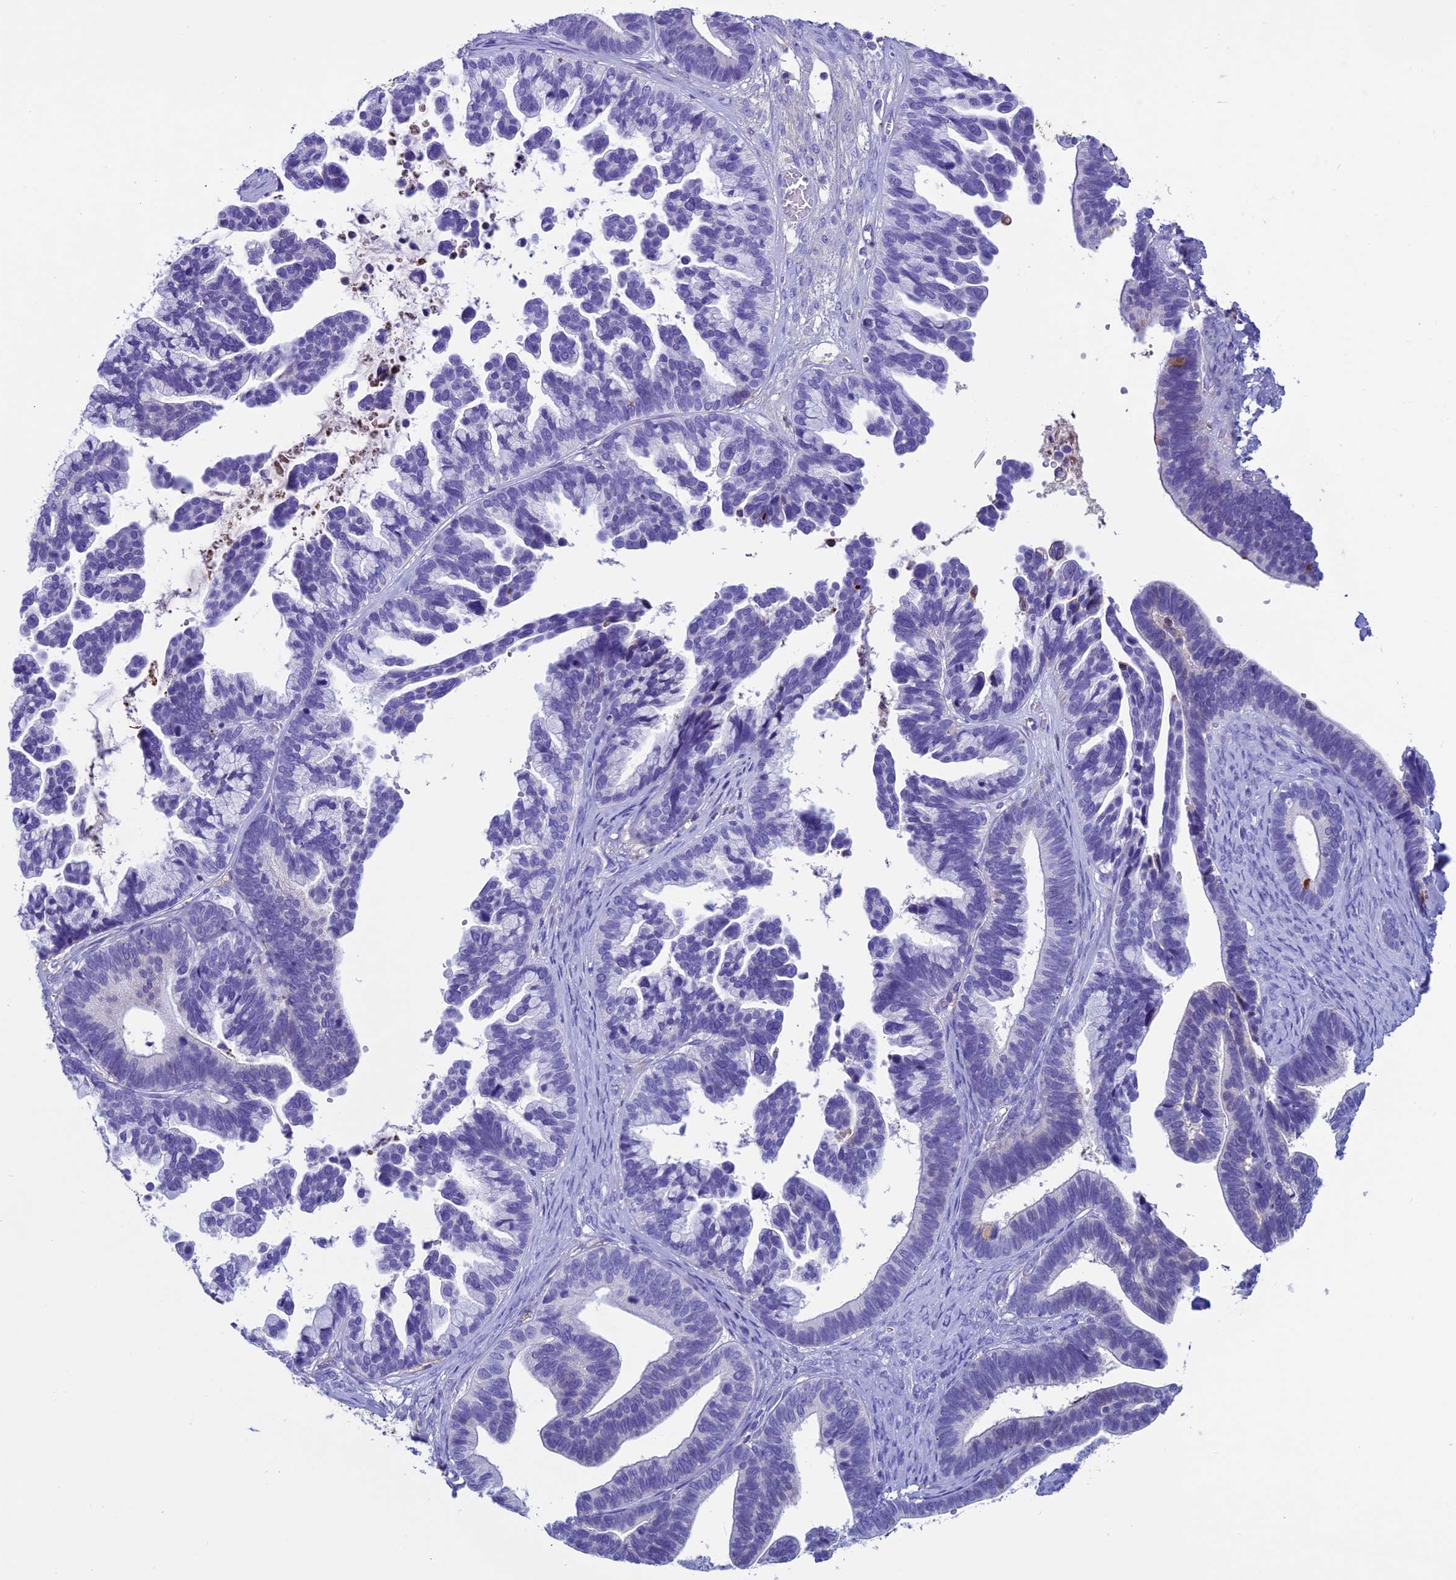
{"staining": {"intensity": "negative", "quantity": "none", "location": "none"}, "tissue": "ovarian cancer", "cell_type": "Tumor cells", "image_type": "cancer", "snomed": [{"axis": "morphology", "description": "Cystadenocarcinoma, serous, NOS"}, {"axis": "topography", "description": "Ovary"}], "caption": "Immunohistochemistry (IHC) of serous cystadenocarcinoma (ovarian) demonstrates no expression in tumor cells. (DAB (3,3'-diaminobenzidine) immunohistochemistry (IHC), high magnification).", "gene": "IGSF6", "patient": {"sex": "female", "age": 56}}